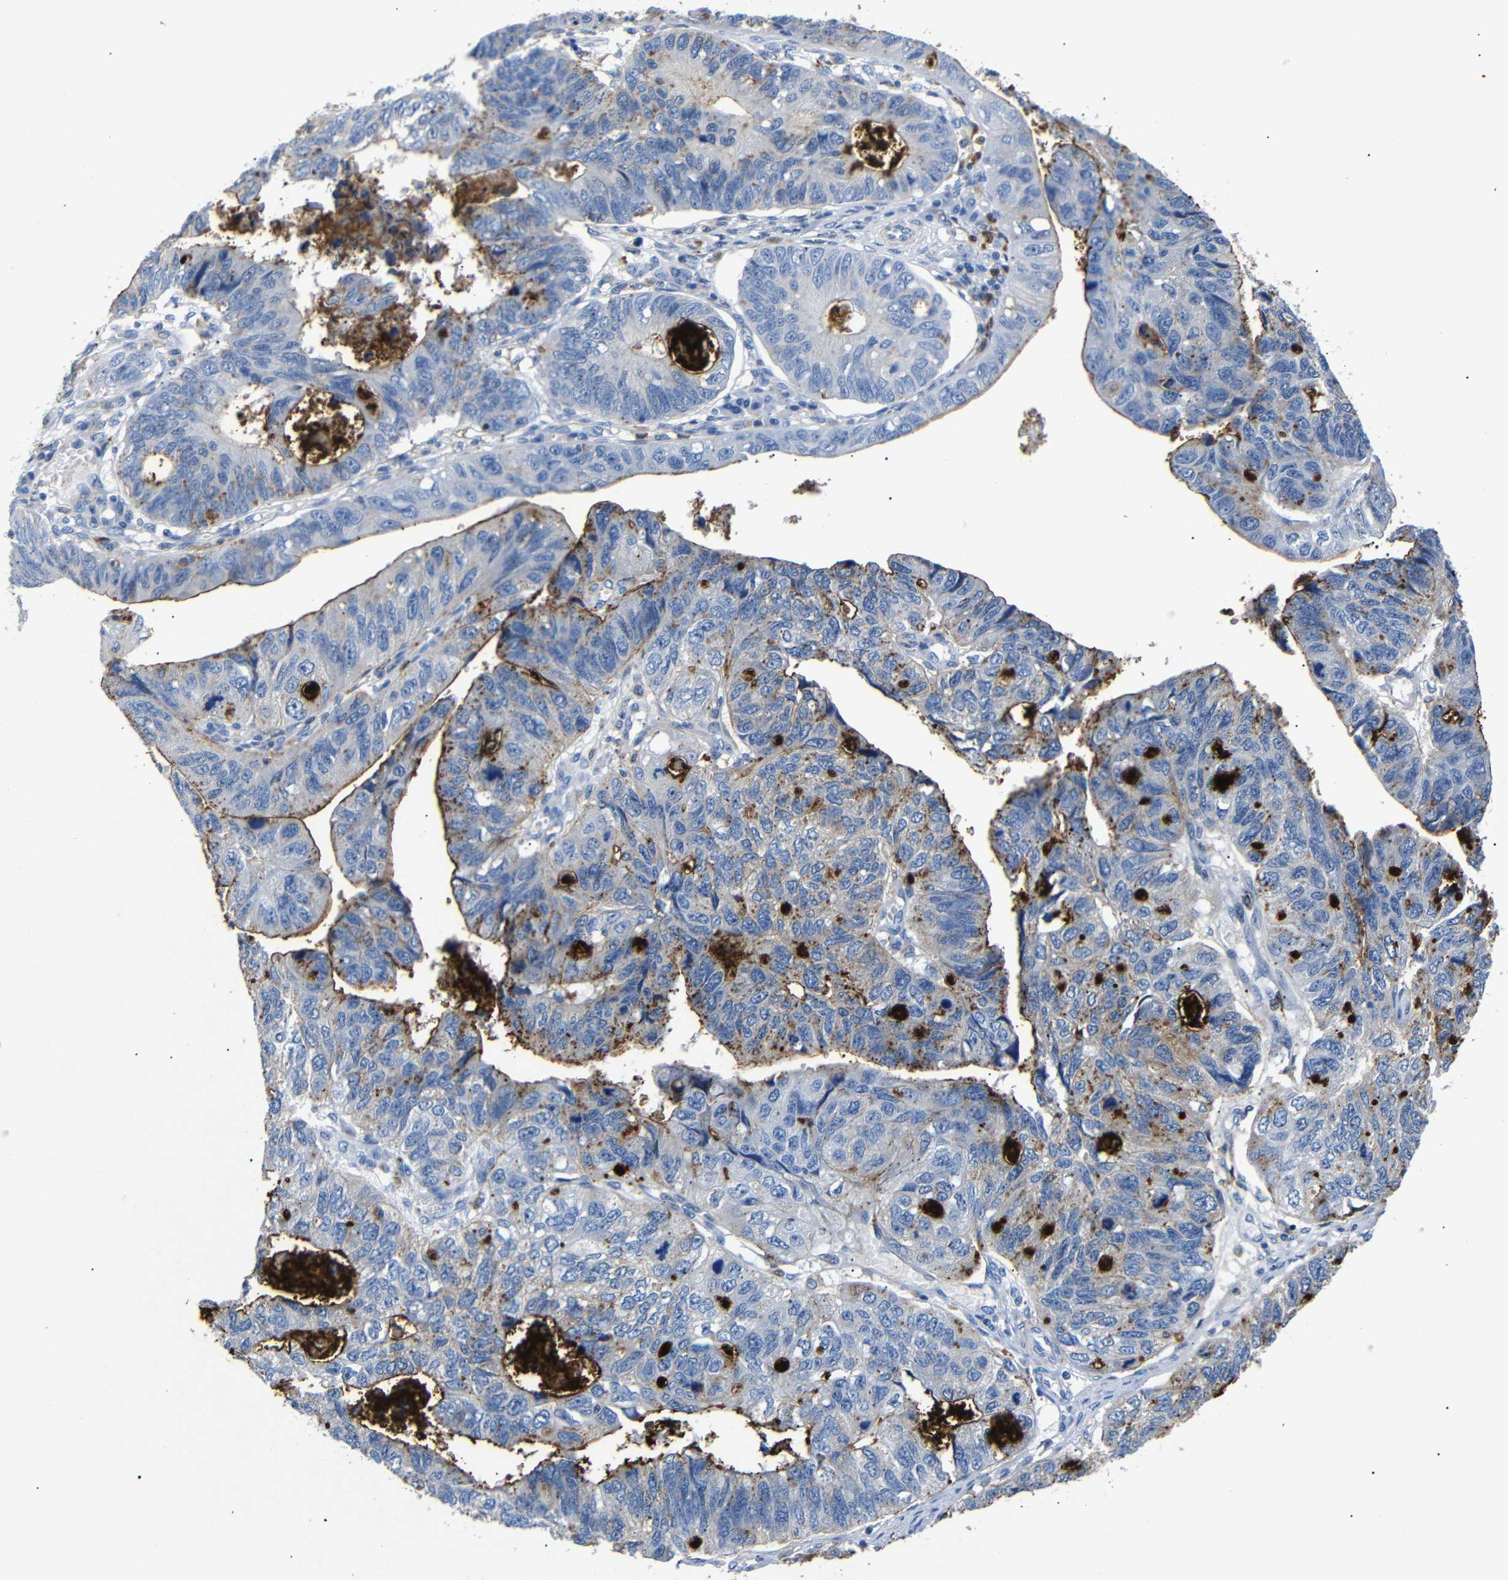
{"staining": {"intensity": "moderate", "quantity": "<25%", "location": "cytoplasmic/membranous"}, "tissue": "stomach cancer", "cell_type": "Tumor cells", "image_type": "cancer", "snomed": [{"axis": "morphology", "description": "Adenocarcinoma, NOS"}, {"axis": "topography", "description": "Stomach"}], "caption": "Adenocarcinoma (stomach) tissue shows moderate cytoplasmic/membranous positivity in about <25% of tumor cells", "gene": "SDCBP", "patient": {"sex": "male", "age": 59}}